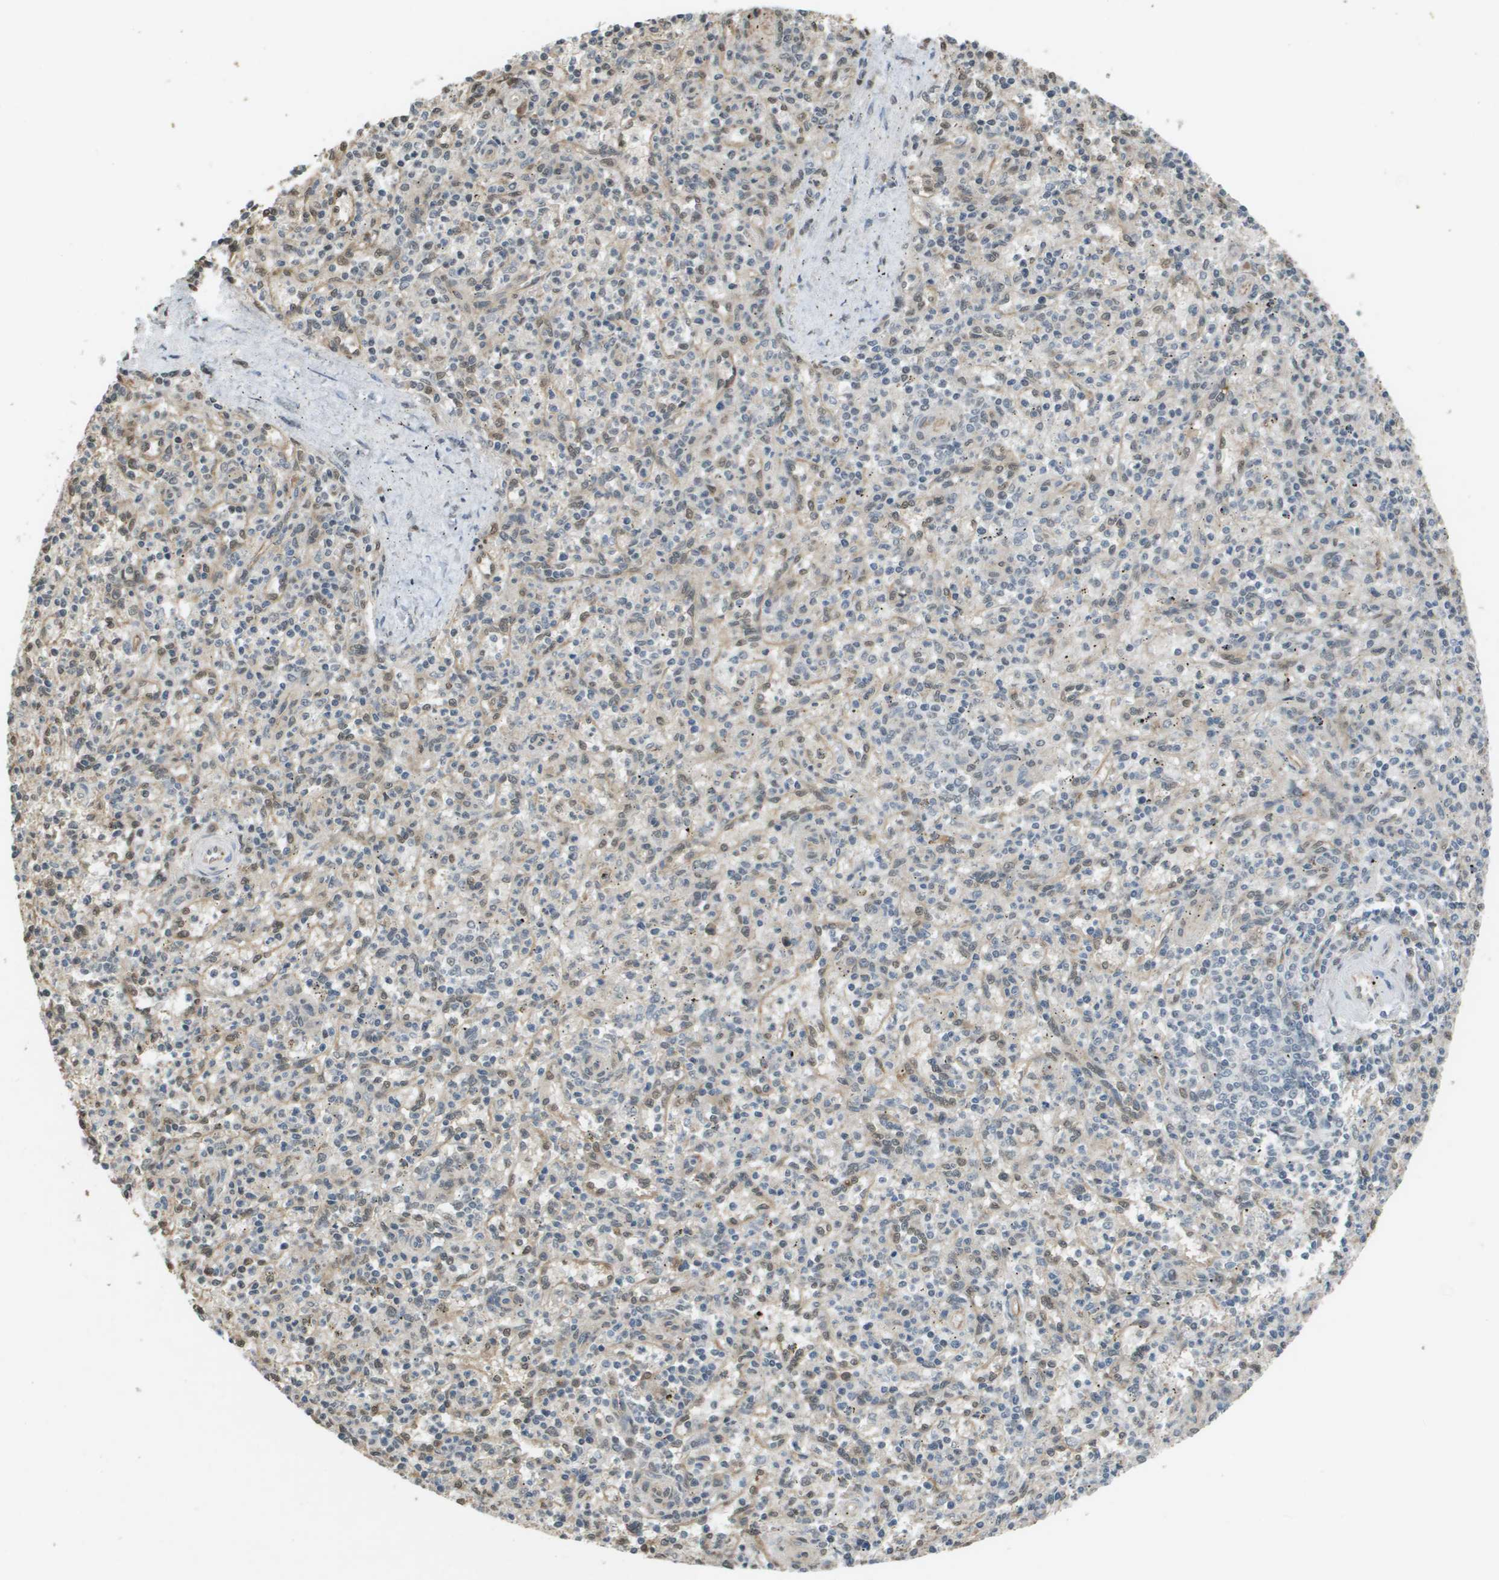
{"staining": {"intensity": "weak", "quantity": "25%-75%", "location": "nuclear"}, "tissue": "spleen", "cell_type": "Cells in red pulp", "image_type": "normal", "snomed": [{"axis": "morphology", "description": "Normal tissue, NOS"}, {"axis": "topography", "description": "Spleen"}], "caption": "Immunohistochemistry (IHC) of benign spleen exhibits low levels of weak nuclear staining in approximately 25%-75% of cells in red pulp.", "gene": "NDRG2", "patient": {"sex": "male", "age": 72}}